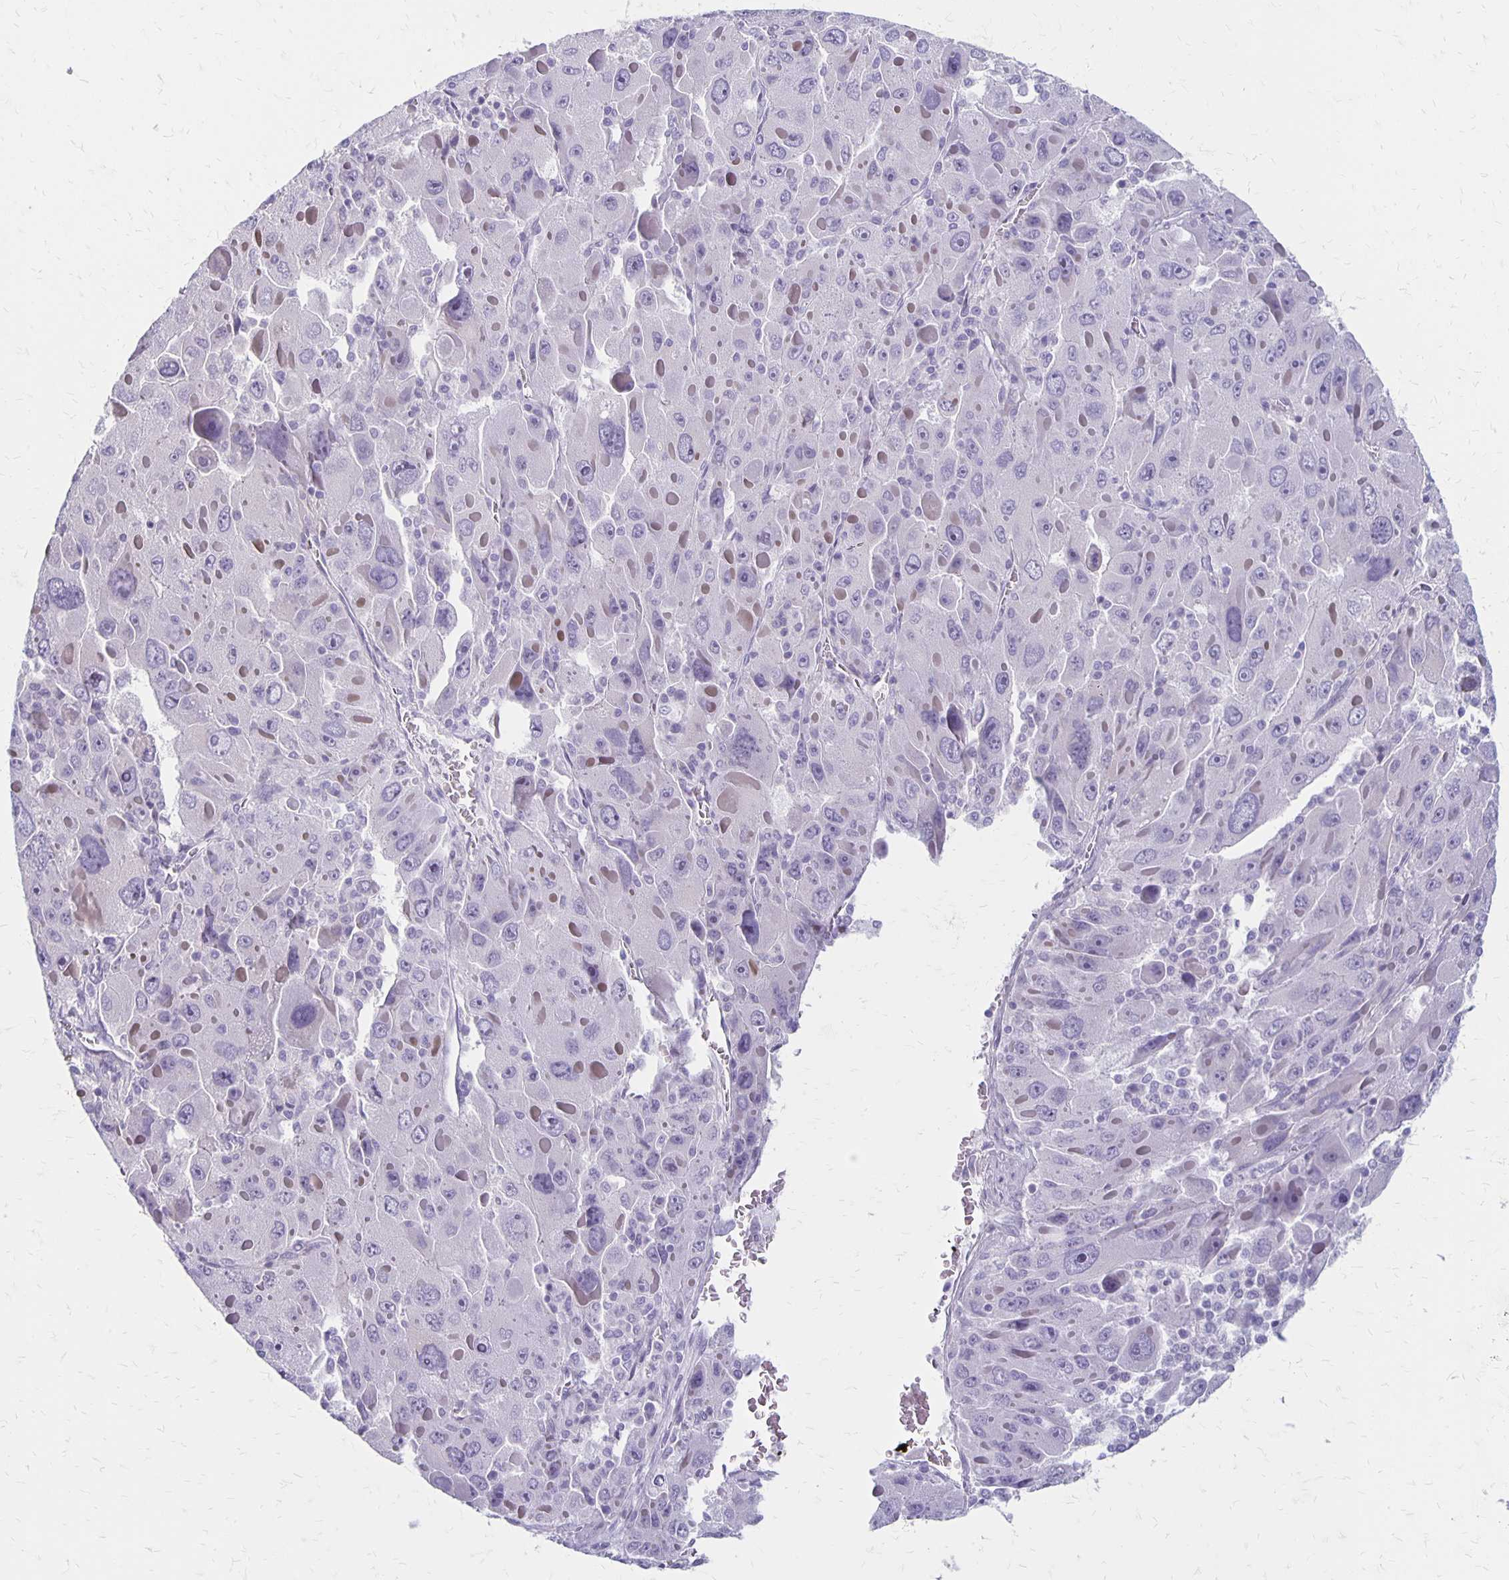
{"staining": {"intensity": "negative", "quantity": "none", "location": "none"}, "tissue": "liver cancer", "cell_type": "Tumor cells", "image_type": "cancer", "snomed": [{"axis": "morphology", "description": "Carcinoma, Hepatocellular, NOS"}, {"axis": "topography", "description": "Liver"}], "caption": "Immunohistochemical staining of liver cancer reveals no significant expression in tumor cells.", "gene": "HOMER1", "patient": {"sex": "female", "age": 41}}